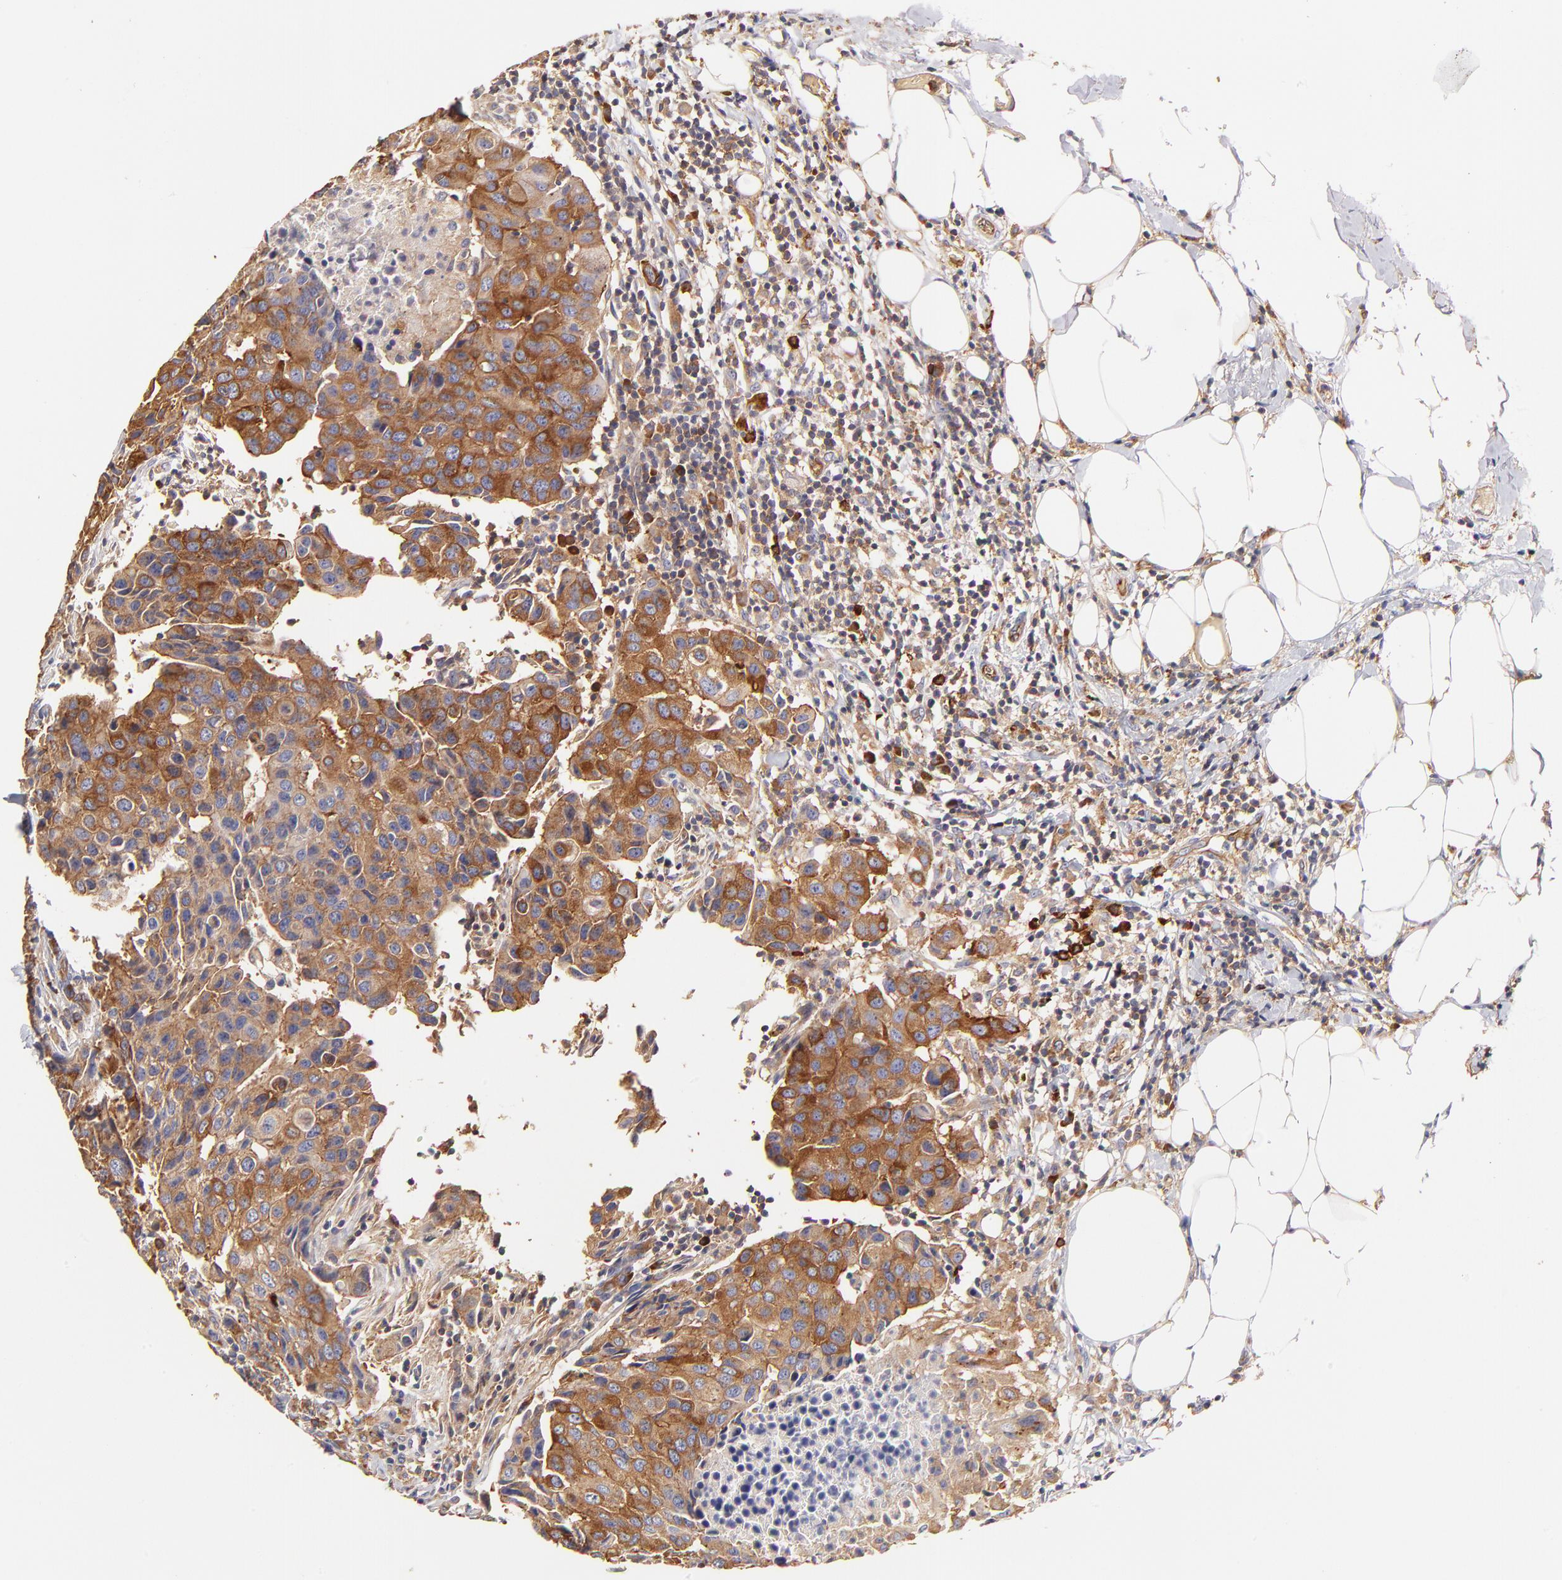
{"staining": {"intensity": "moderate", "quantity": ">75%", "location": "cytoplasmic/membranous"}, "tissue": "breast cancer", "cell_type": "Tumor cells", "image_type": "cancer", "snomed": [{"axis": "morphology", "description": "Duct carcinoma"}, {"axis": "topography", "description": "Breast"}], "caption": "A micrograph of human breast cancer stained for a protein demonstrates moderate cytoplasmic/membranous brown staining in tumor cells.", "gene": "CD2AP", "patient": {"sex": "female", "age": 54}}